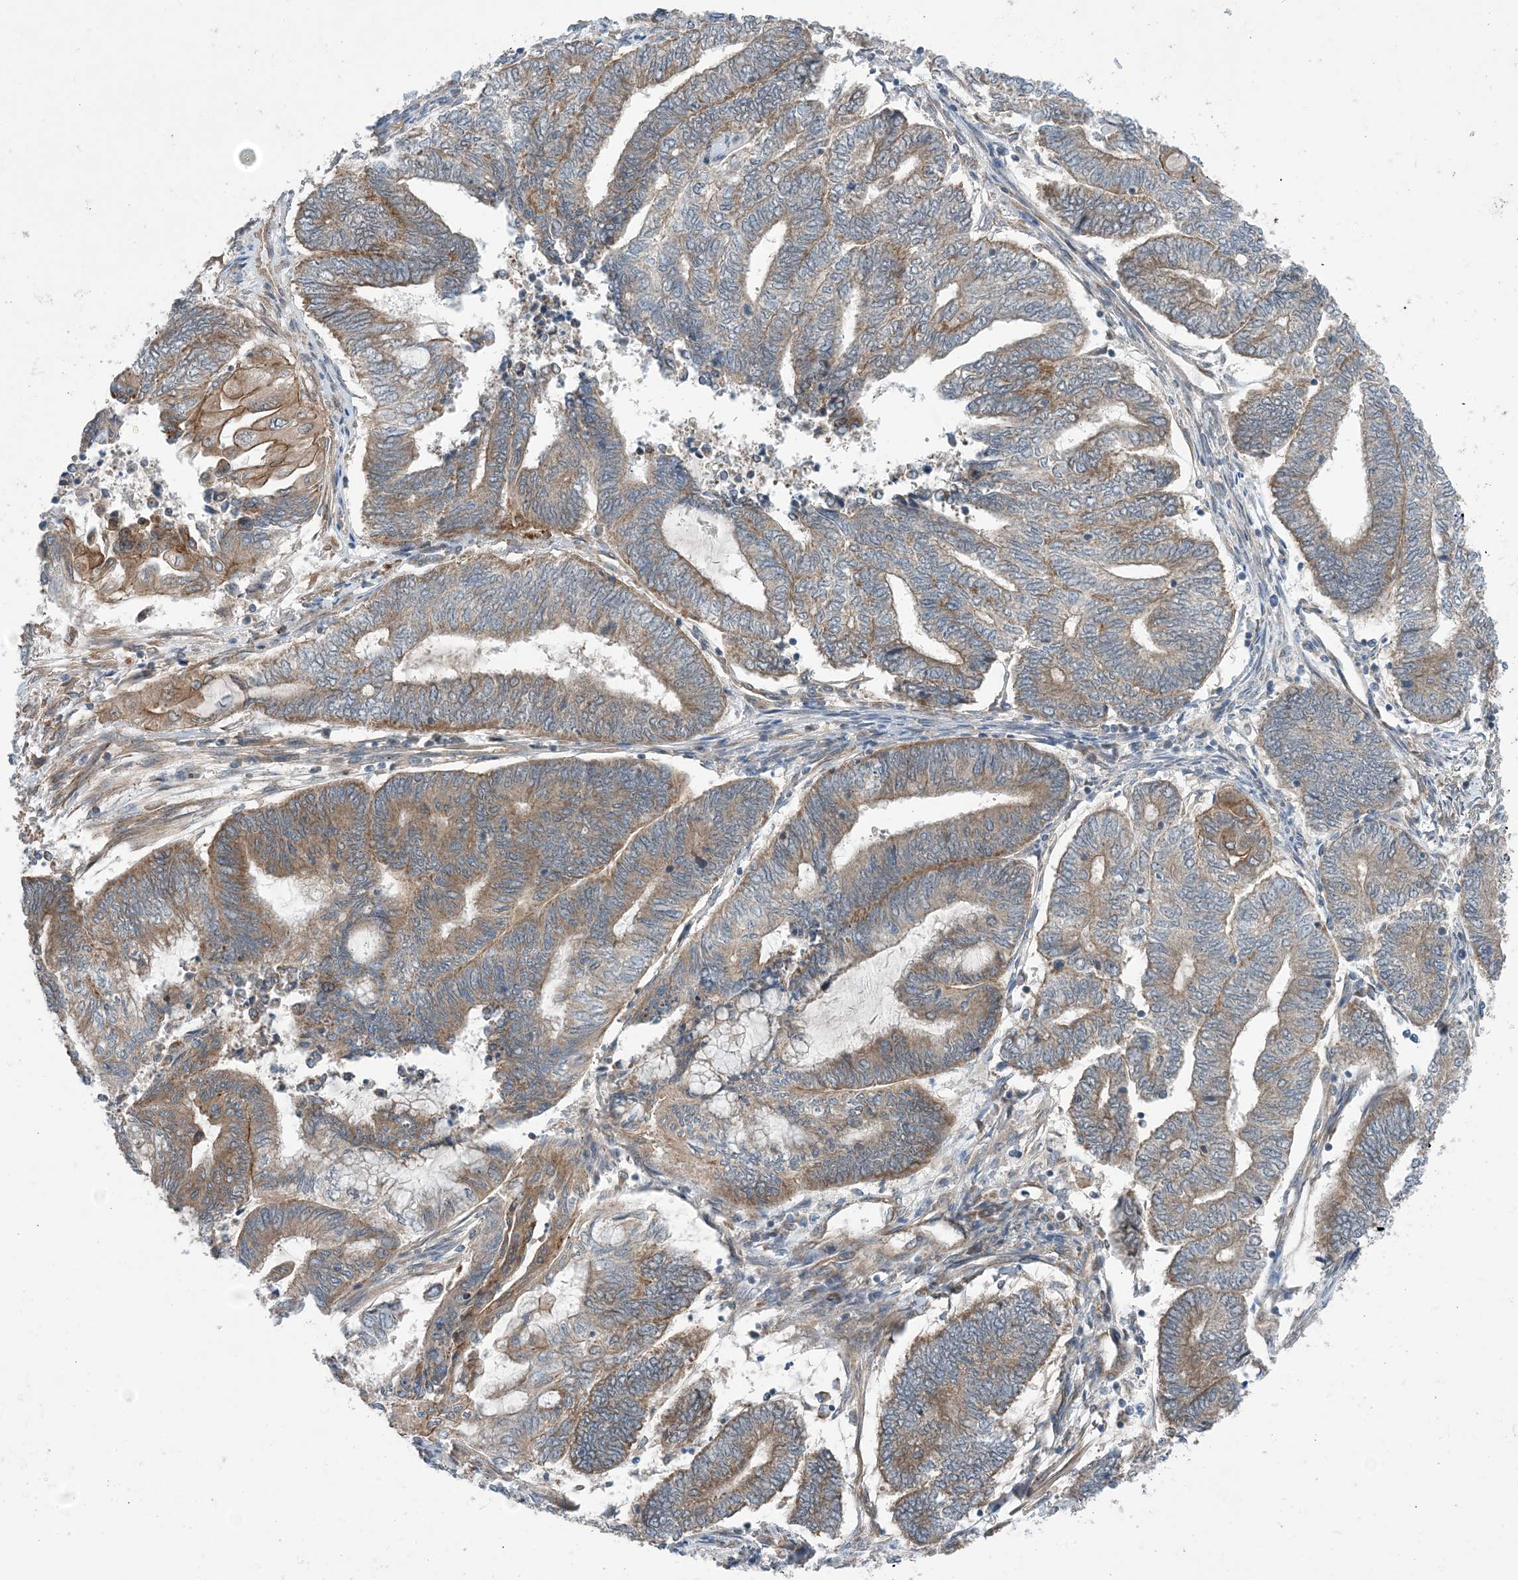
{"staining": {"intensity": "moderate", "quantity": ">75%", "location": "cytoplasmic/membranous"}, "tissue": "endometrial cancer", "cell_type": "Tumor cells", "image_type": "cancer", "snomed": [{"axis": "morphology", "description": "Adenocarcinoma, NOS"}, {"axis": "topography", "description": "Uterus"}, {"axis": "topography", "description": "Endometrium"}], "caption": "Brown immunohistochemical staining in endometrial adenocarcinoma displays moderate cytoplasmic/membranous expression in about >75% of tumor cells.", "gene": "EHBP1", "patient": {"sex": "female", "age": 70}}